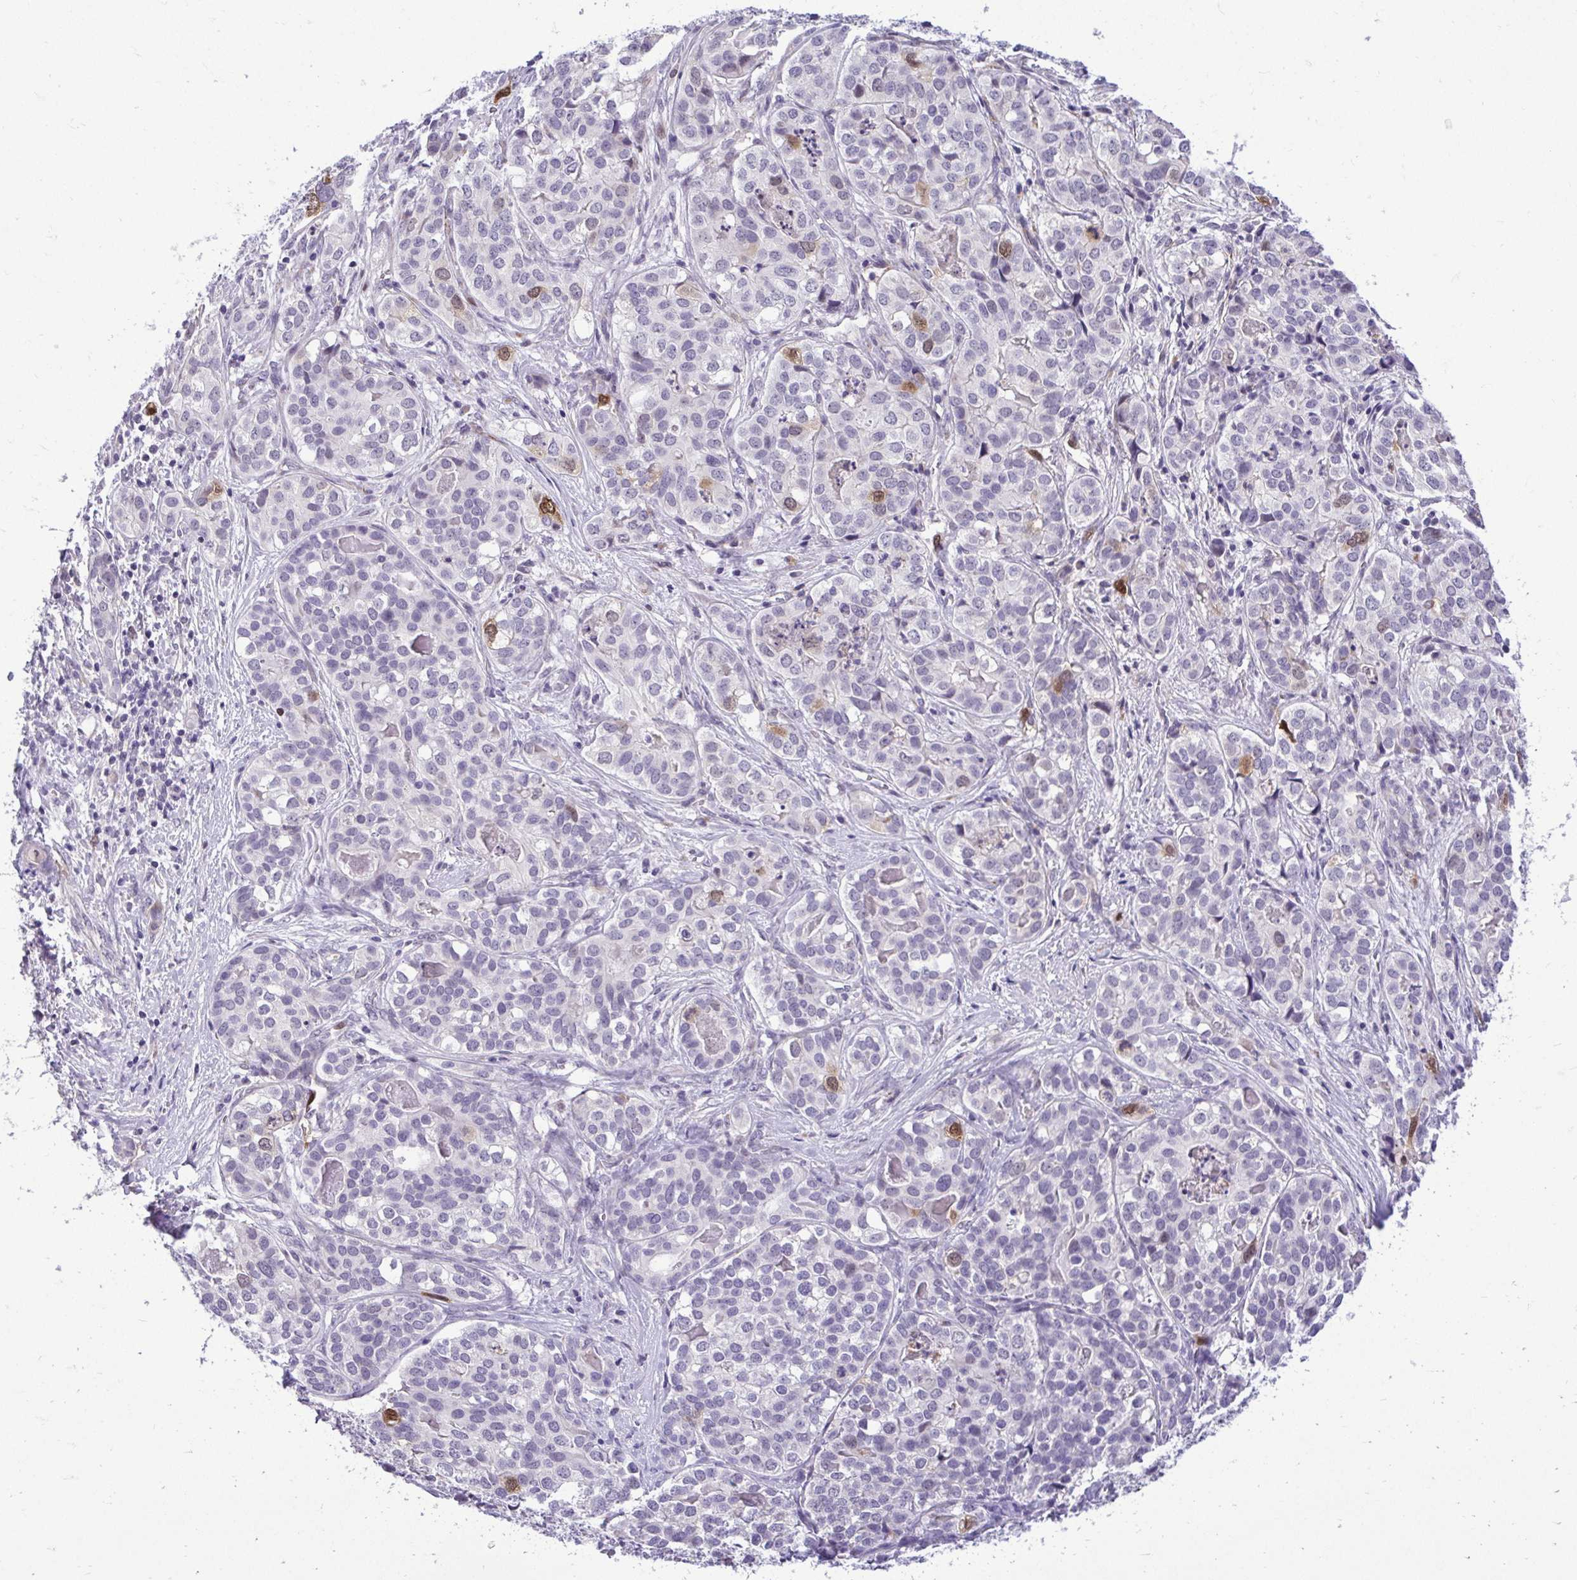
{"staining": {"intensity": "moderate", "quantity": "<25%", "location": "nuclear"}, "tissue": "liver cancer", "cell_type": "Tumor cells", "image_type": "cancer", "snomed": [{"axis": "morphology", "description": "Cholangiocarcinoma"}, {"axis": "topography", "description": "Liver"}], "caption": "Liver cancer (cholangiocarcinoma) tissue reveals moderate nuclear positivity in about <25% of tumor cells, visualized by immunohistochemistry.", "gene": "CDC20", "patient": {"sex": "male", "age": 56}}